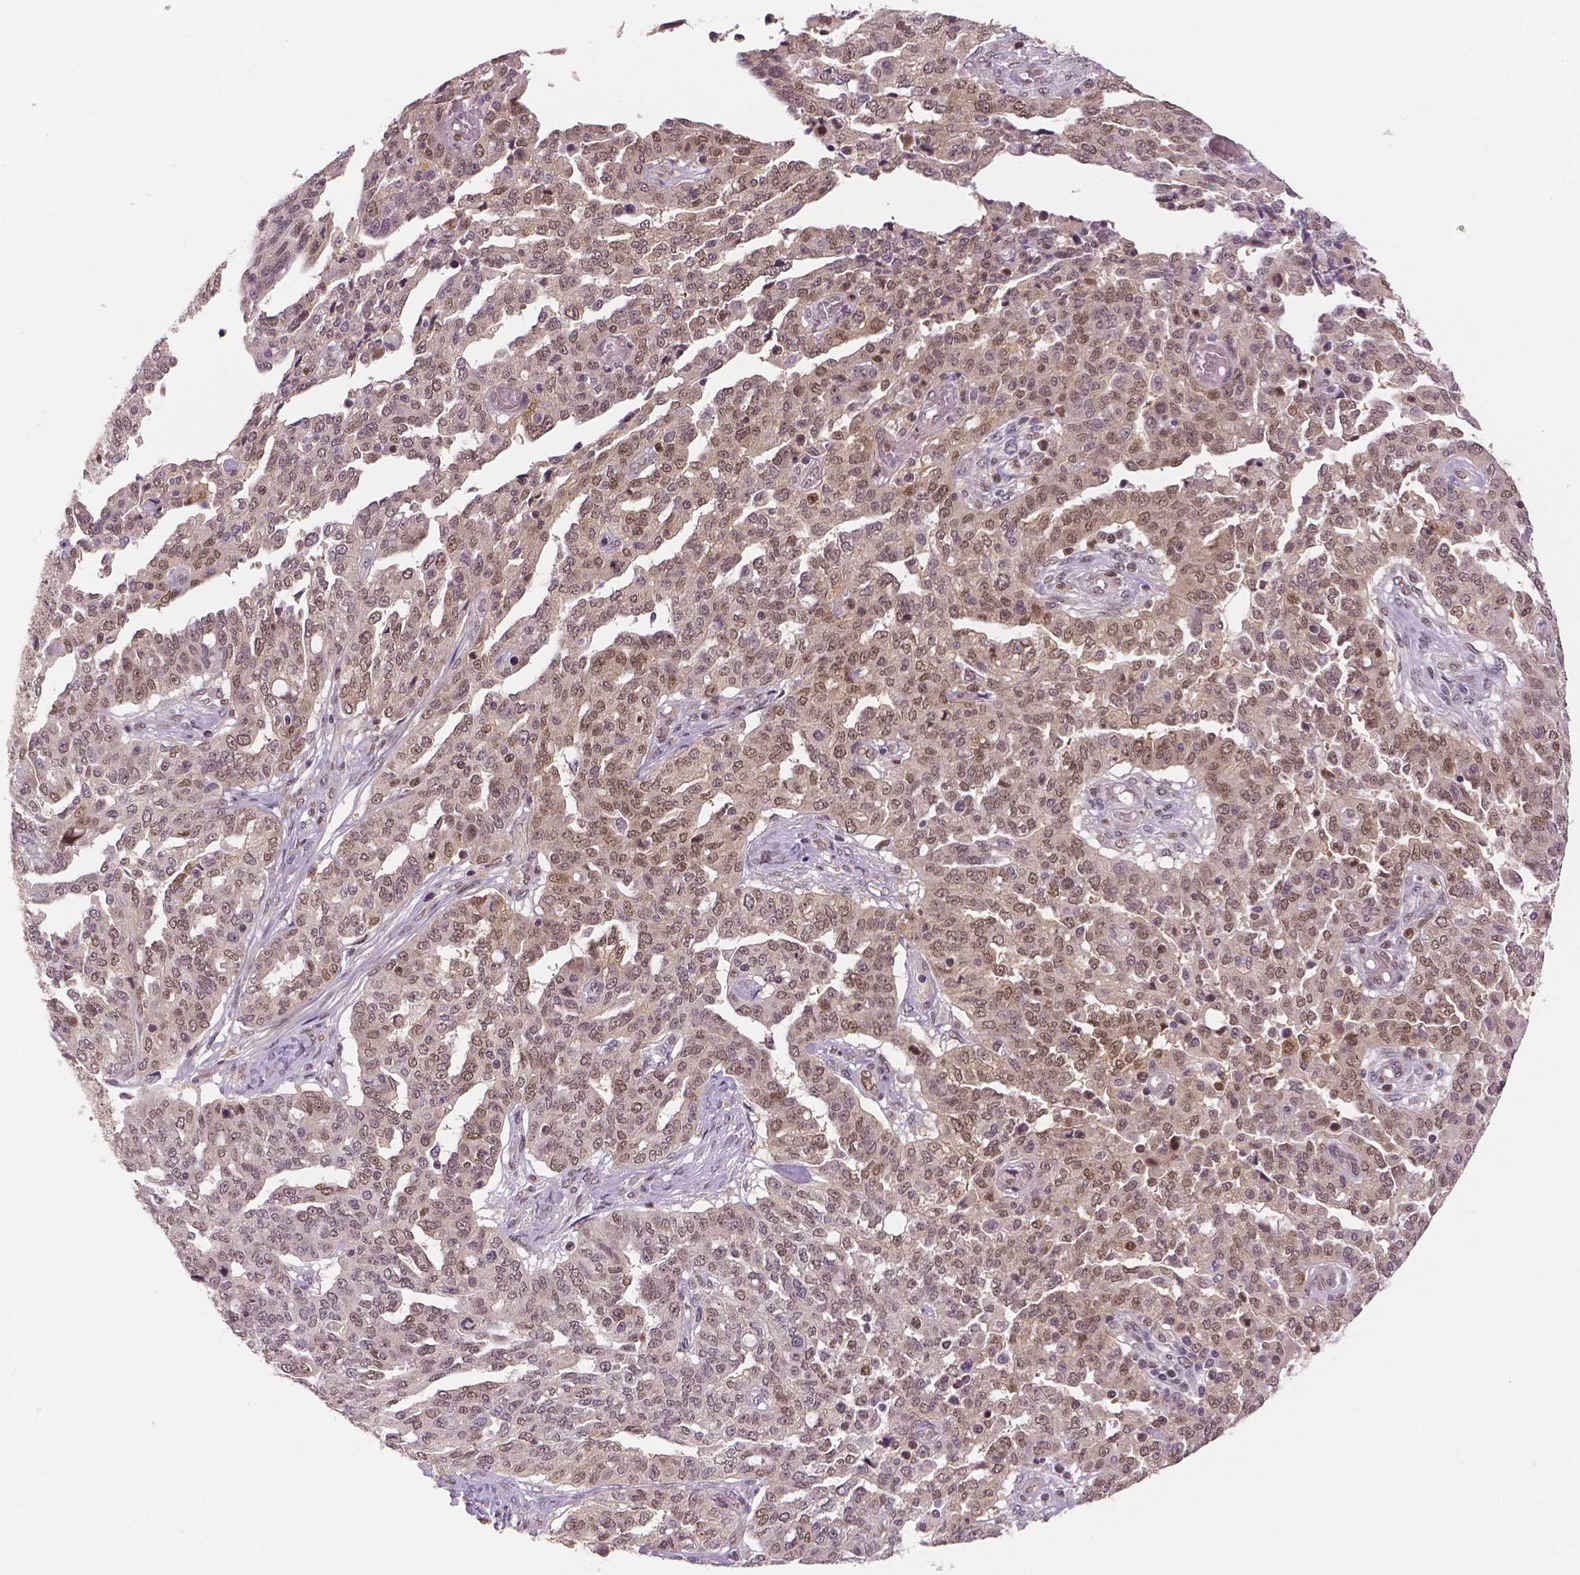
{"staining": {"intensity": "moderate", "quantity": ">75%", "location": "cytoplasmic/membranous,nuclear"}, "tissue": "ovarian cancer", "cell_type": "Tumor cells", "image_type": "cancer", "snomed": [{"axis": "morphology", "description": "Cystadenocarcinoma, serous, NOS"}, {"axis": "topography", "description": "Ovary"}], "caption": "Ovarian cancer stained for a protein displays moderate cytoplasmic/membranous and nuclear positivity in tumor cells.", "gene": "STAT3", "patient": {"sex": "female", "age": 67}}